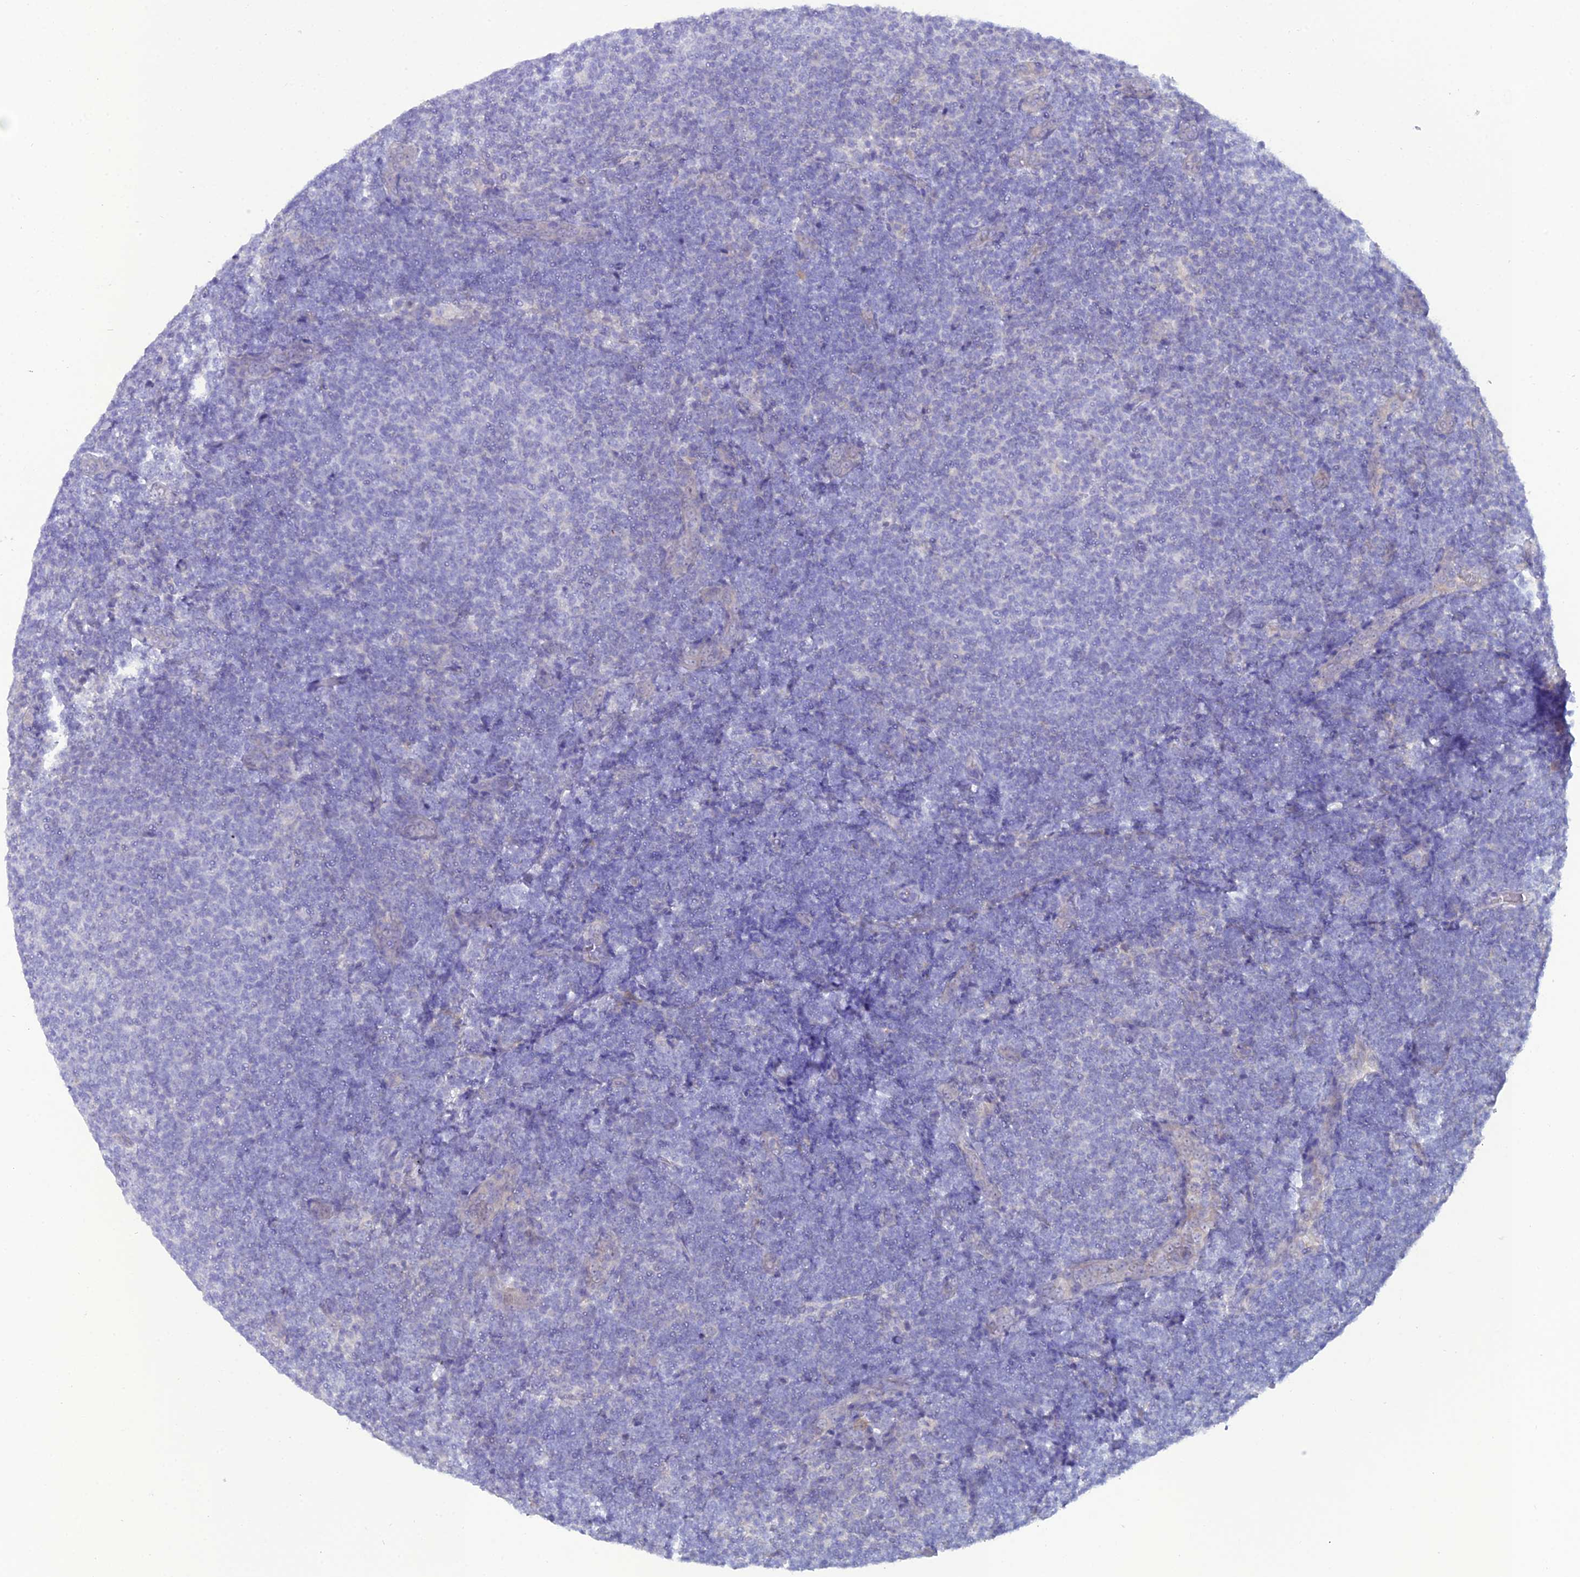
{"staining": {"intensity": "negative", "quantity": "none", "location": "none"}, "tissue": "lymphoma", "cell_type": "Tumor cells", "image_type": "cancer", "snomed": [{"axis": "morphology", "description": "Malignant lymphoma, non-Hodgkin's type, Low grade"}, {"axis": "topography", "description": "Lymph node"}], "caption": "Micrograph shows no protein expression in tumor cells of lymphoma tissue.", "gene": "GNPNAT1", "patient": {"sex": "male", "age": 66}}